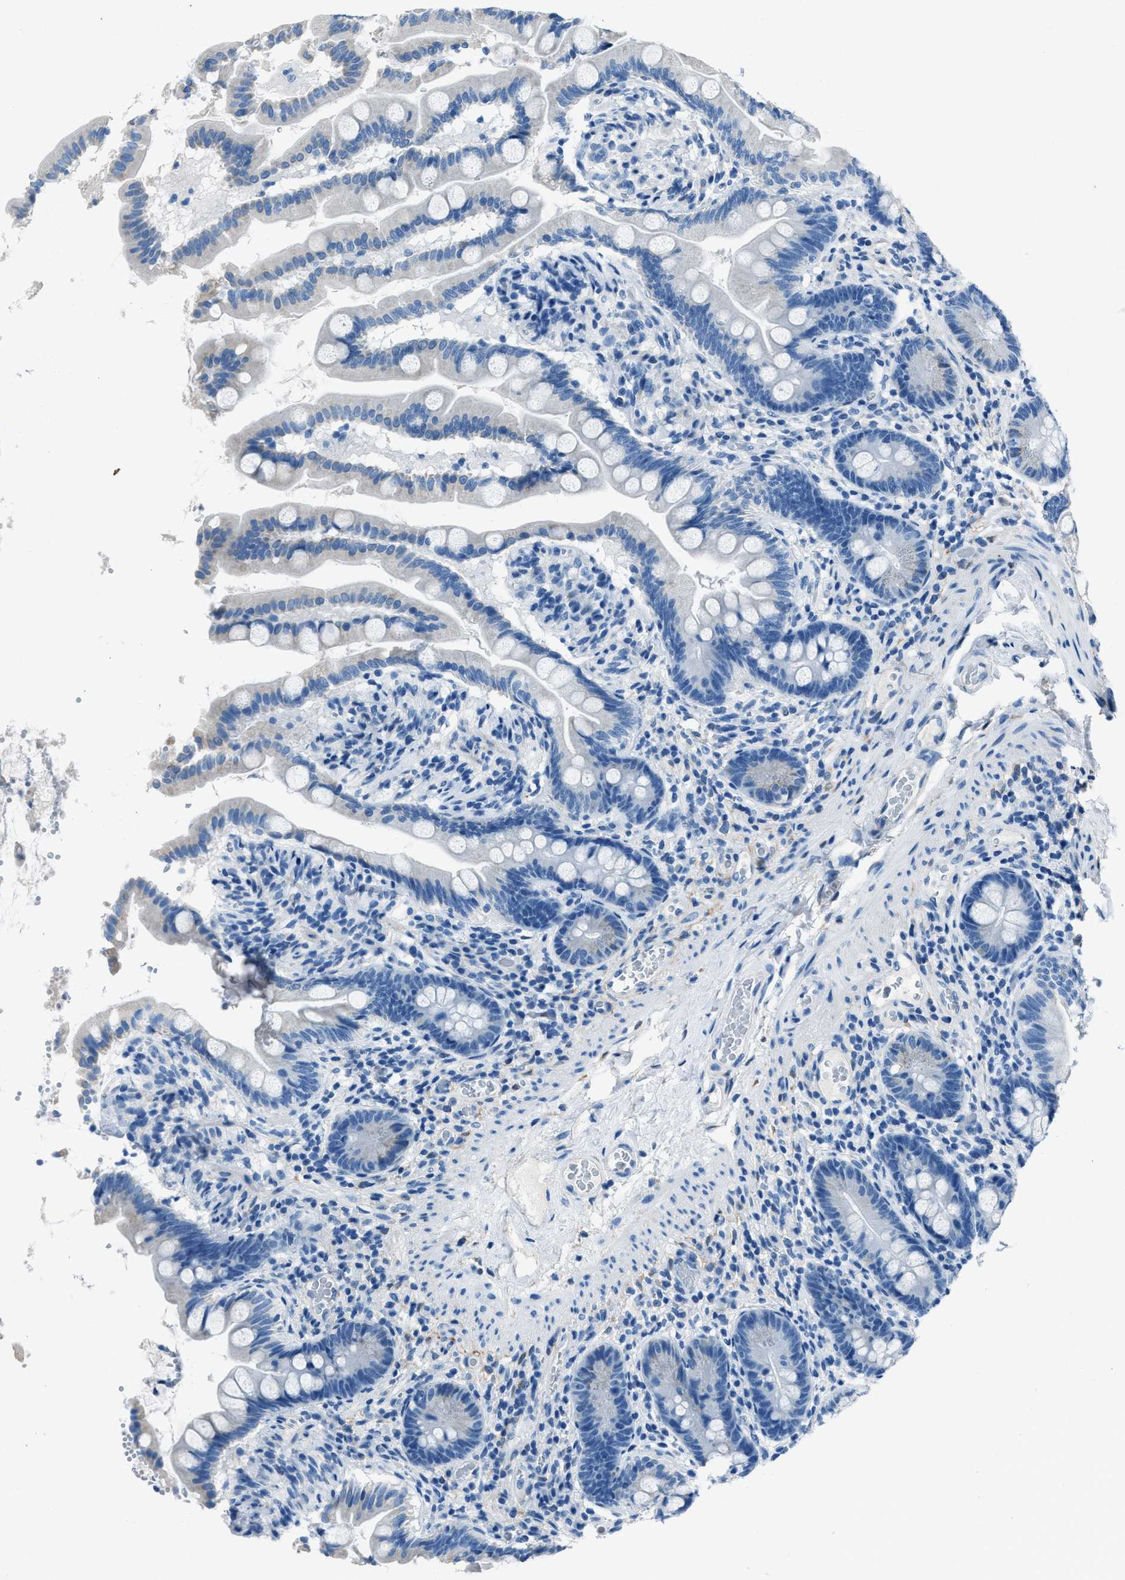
{"staining": {"intensity": "negative", "quantity": "none", "location": "none"}, "tissue": "small intestine", "cell_type": "Glandular cells", "image_type": "normal", "snomed": [{"axis": "morphology", "description": "Normal tissue, NOS"}, {"axis": "topography", "description": "Small intestine"}], "caption": "Protein analysis of benign small intestine exhibits no significant staining in glandular cells.", "gene": "AMACR", "patient": {"sex": "female", "age": 56}}